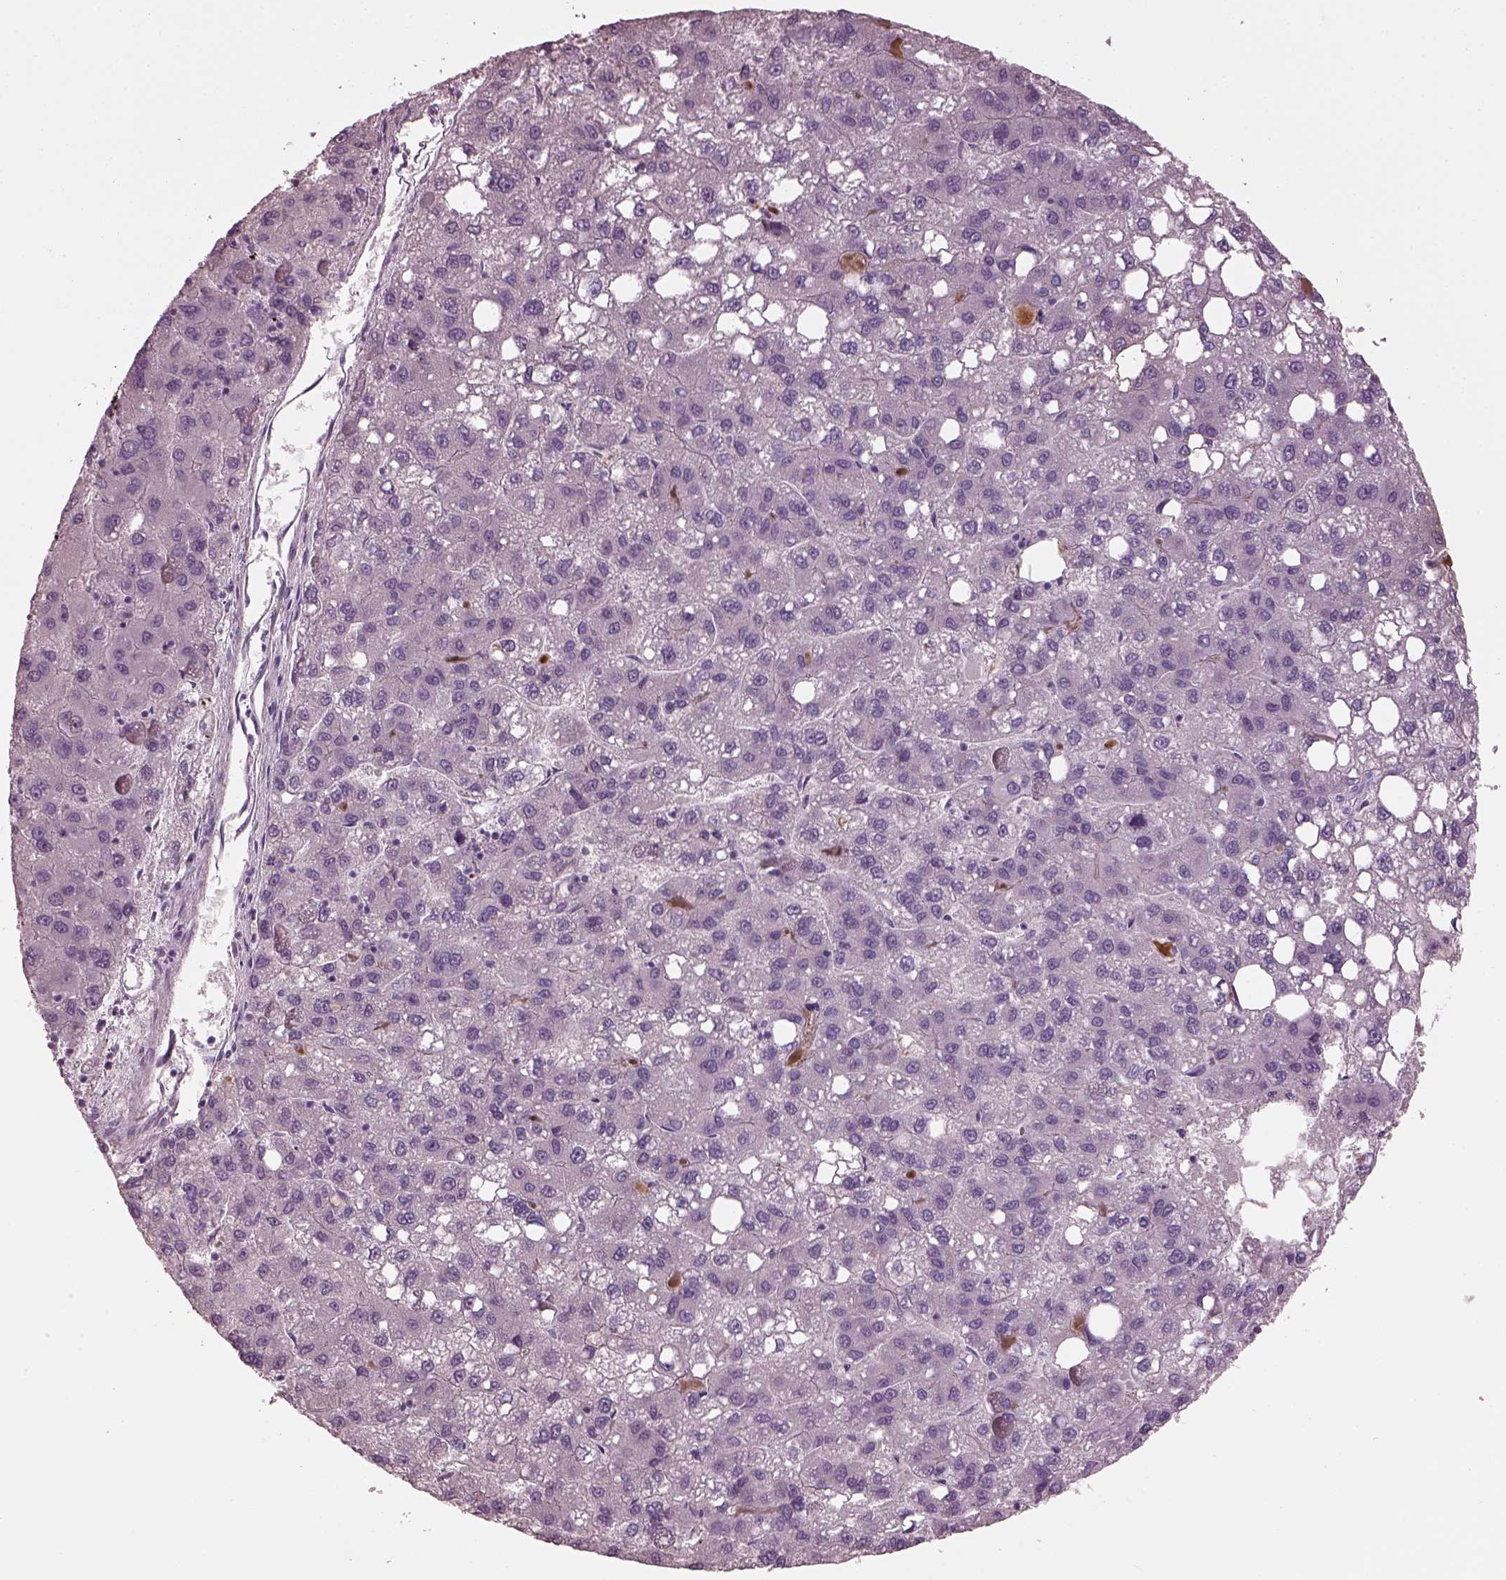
{"staining": {"intensity": "negative", "quantity": "none", "location": "none"}, "tissue": "liver cancer", "cell_type": "Tumor cells", "image_type": "cancer", "snomed": [{"axis": "morphology", "description": "Carcinoma, Hepatocellular, NOS"}, {"axis": "topography", "description": "Liver"}], "caption": "Immunohistochemistry (IHC) micrograph of liver cancer (hepatocellular carcinoma) stained for a protein (brown), which demonstrates no staining in tumor cells.", "gene": "OPTC", "patient": {"sex": "female", "age": 82}}